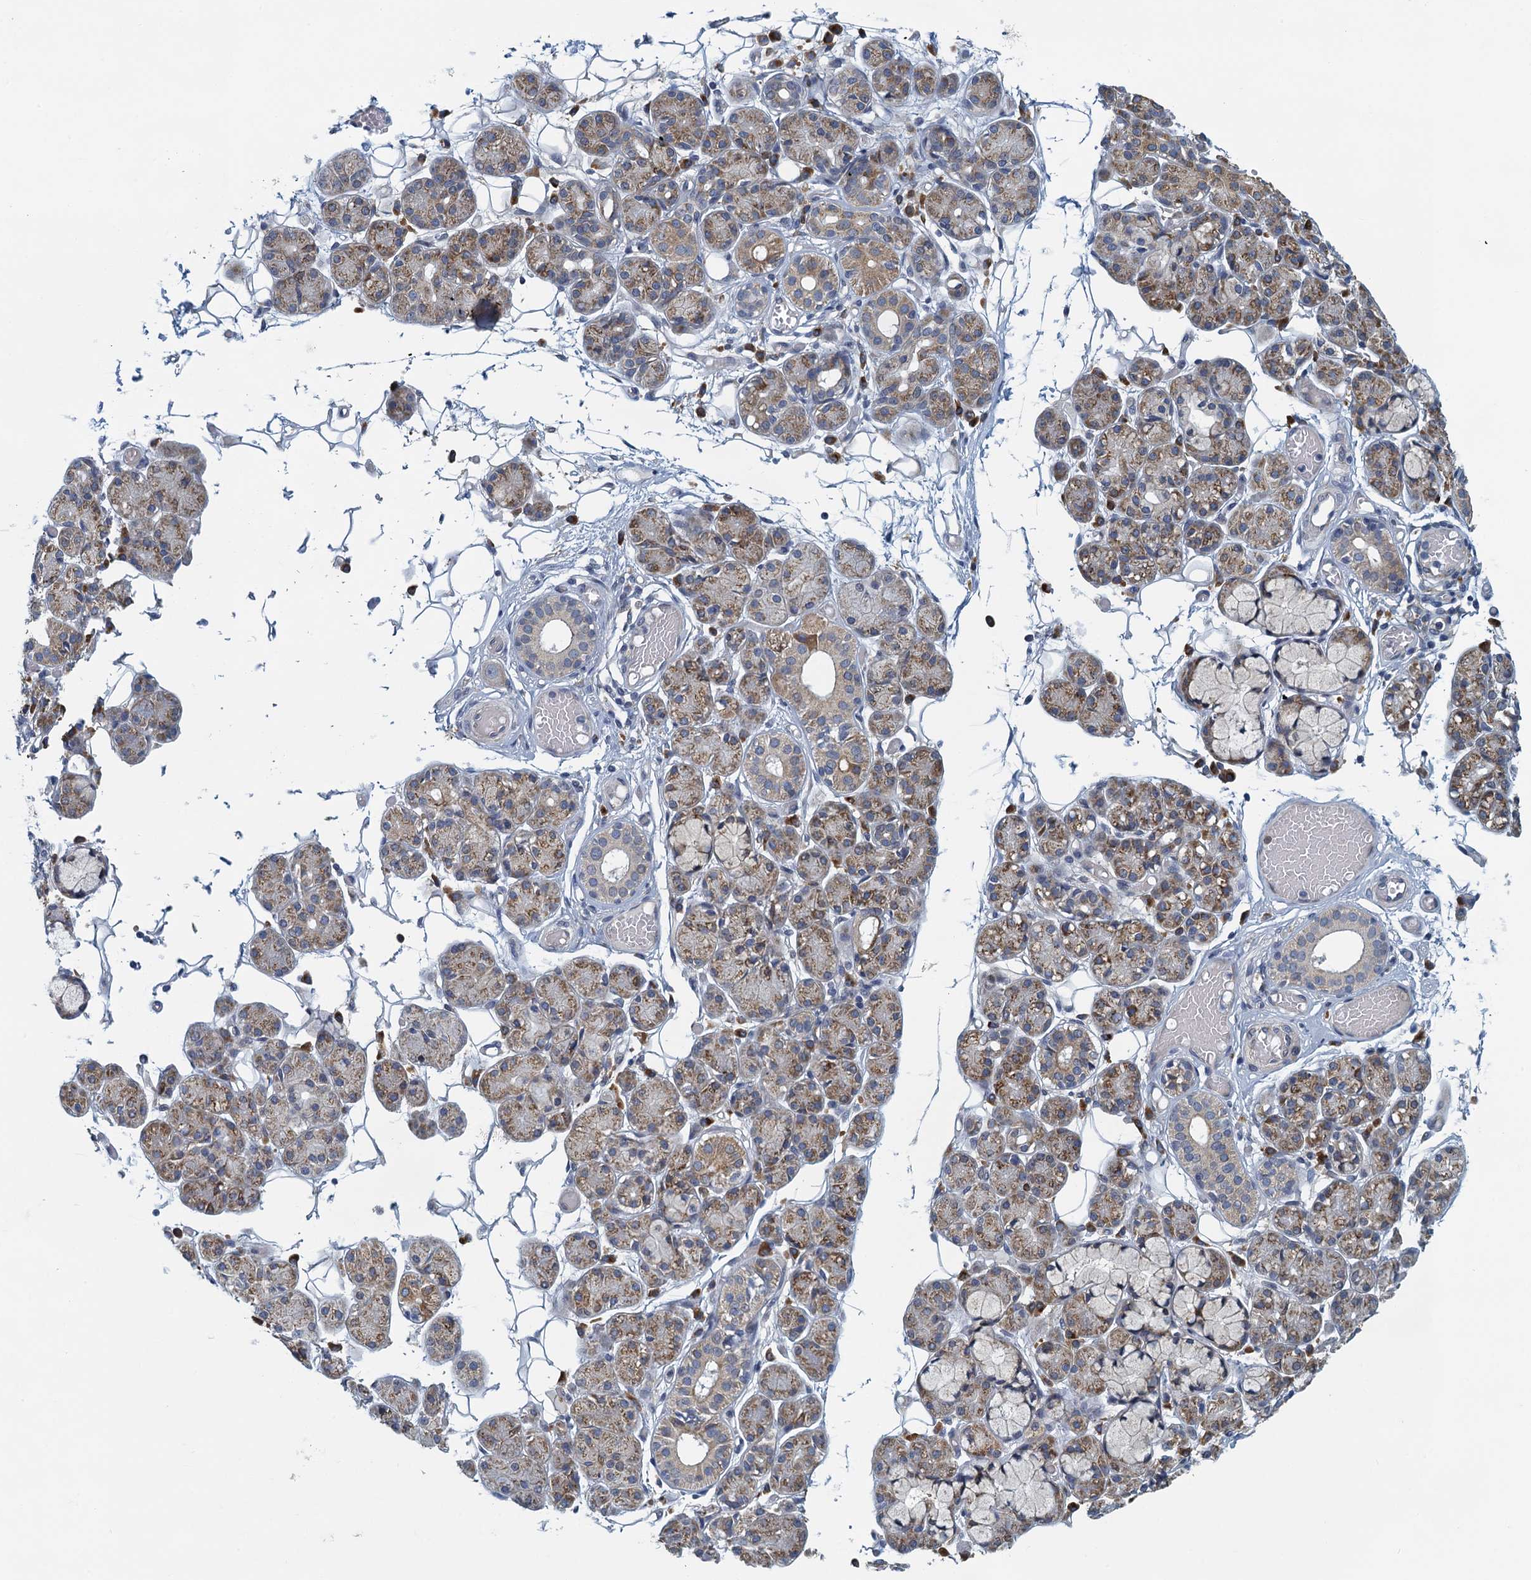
{"staining": {"intensity": "moderate", "quantity": "<25%", "location": "cytoplasmic/membranous"}, "tissue": "salivary gland", "cell_type": "Glandular cells", "image_type": "normal", "snomed": [{"axis": "morphology", "description": "Normal tissue, NOS"}, {"axis": "topography", "description": "Salivary gland"}], "caption": "Immunohistochemistry of normal salivary gland displays low levels of moderate cytoplasmic/membranous expression in about <25% of glandular cells.", "gene": "ALG2", "patient": {"sex": "male", "age": 63}}